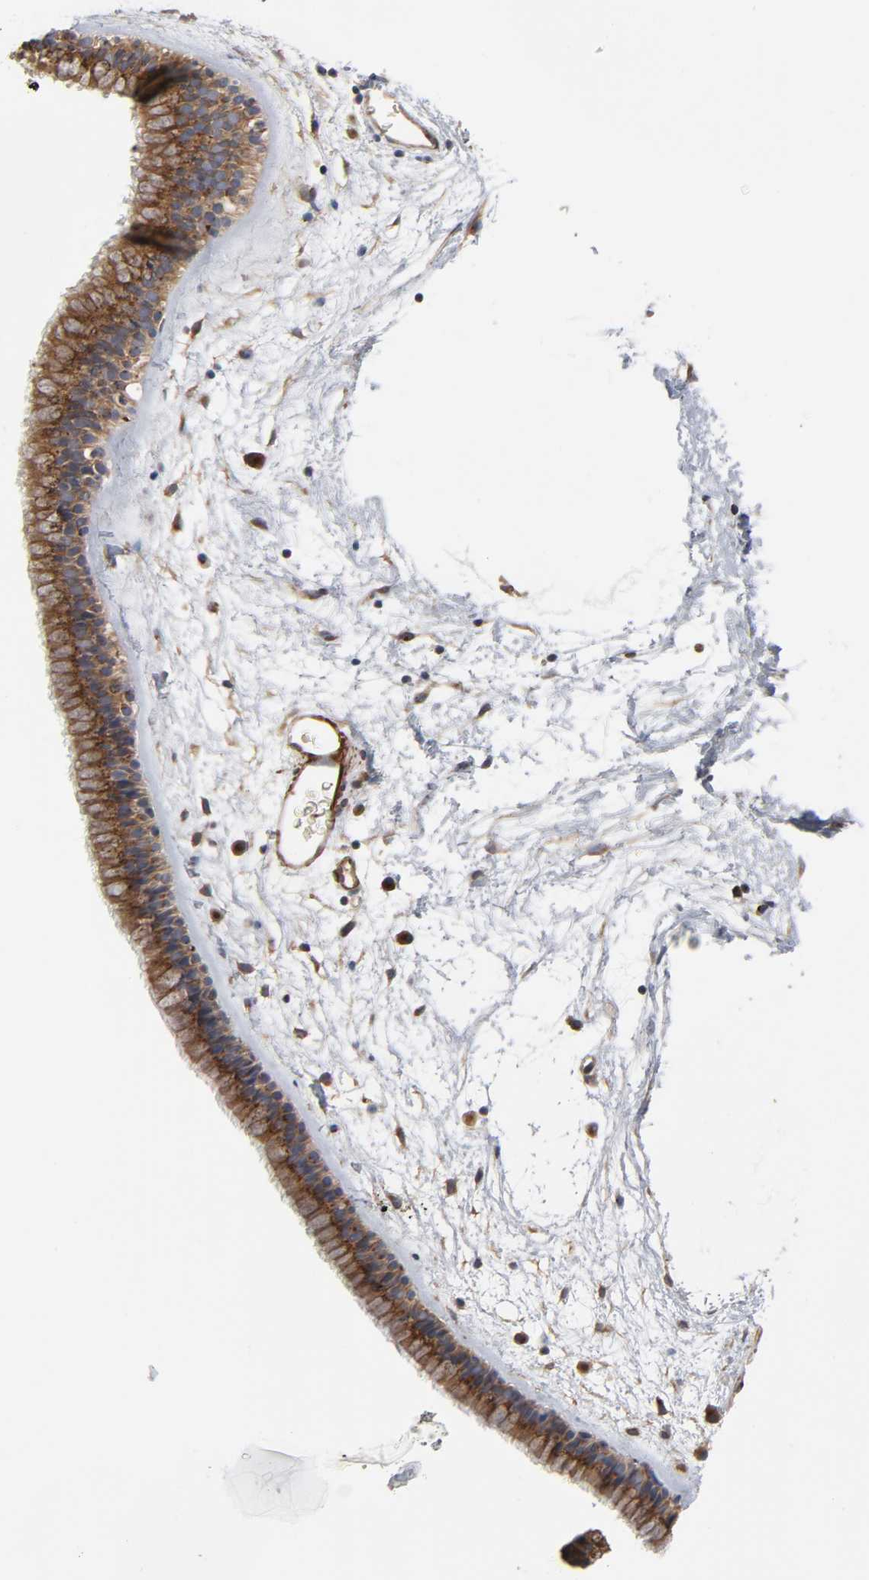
{"staining": {"intensity": "strong", "quantity": ">75%", "location": "cytoplasmic/membranous"}, "tissue": "nasopharynx", "cell_type": "Respiratory epithelial cells", "image_type": "normal", "snomed": [{"axis": "morphology", "description": "Normal tissue, NOS"}, {"axis": "morphology", "description": "Inflammation, NOS"}, {"axis": "topography", "description": "Nasopharynx"}], "caption": "A high amount of strong cytoplasmic/membranous expression is identified in approximately >75% of respiratory epithelial cells in normal nasopharynx. (DAB IHC, brown staining for protein, blue staining for nuclei).", "gene": "GNPTG", "patient": {"sex": "male", "age": 48}}